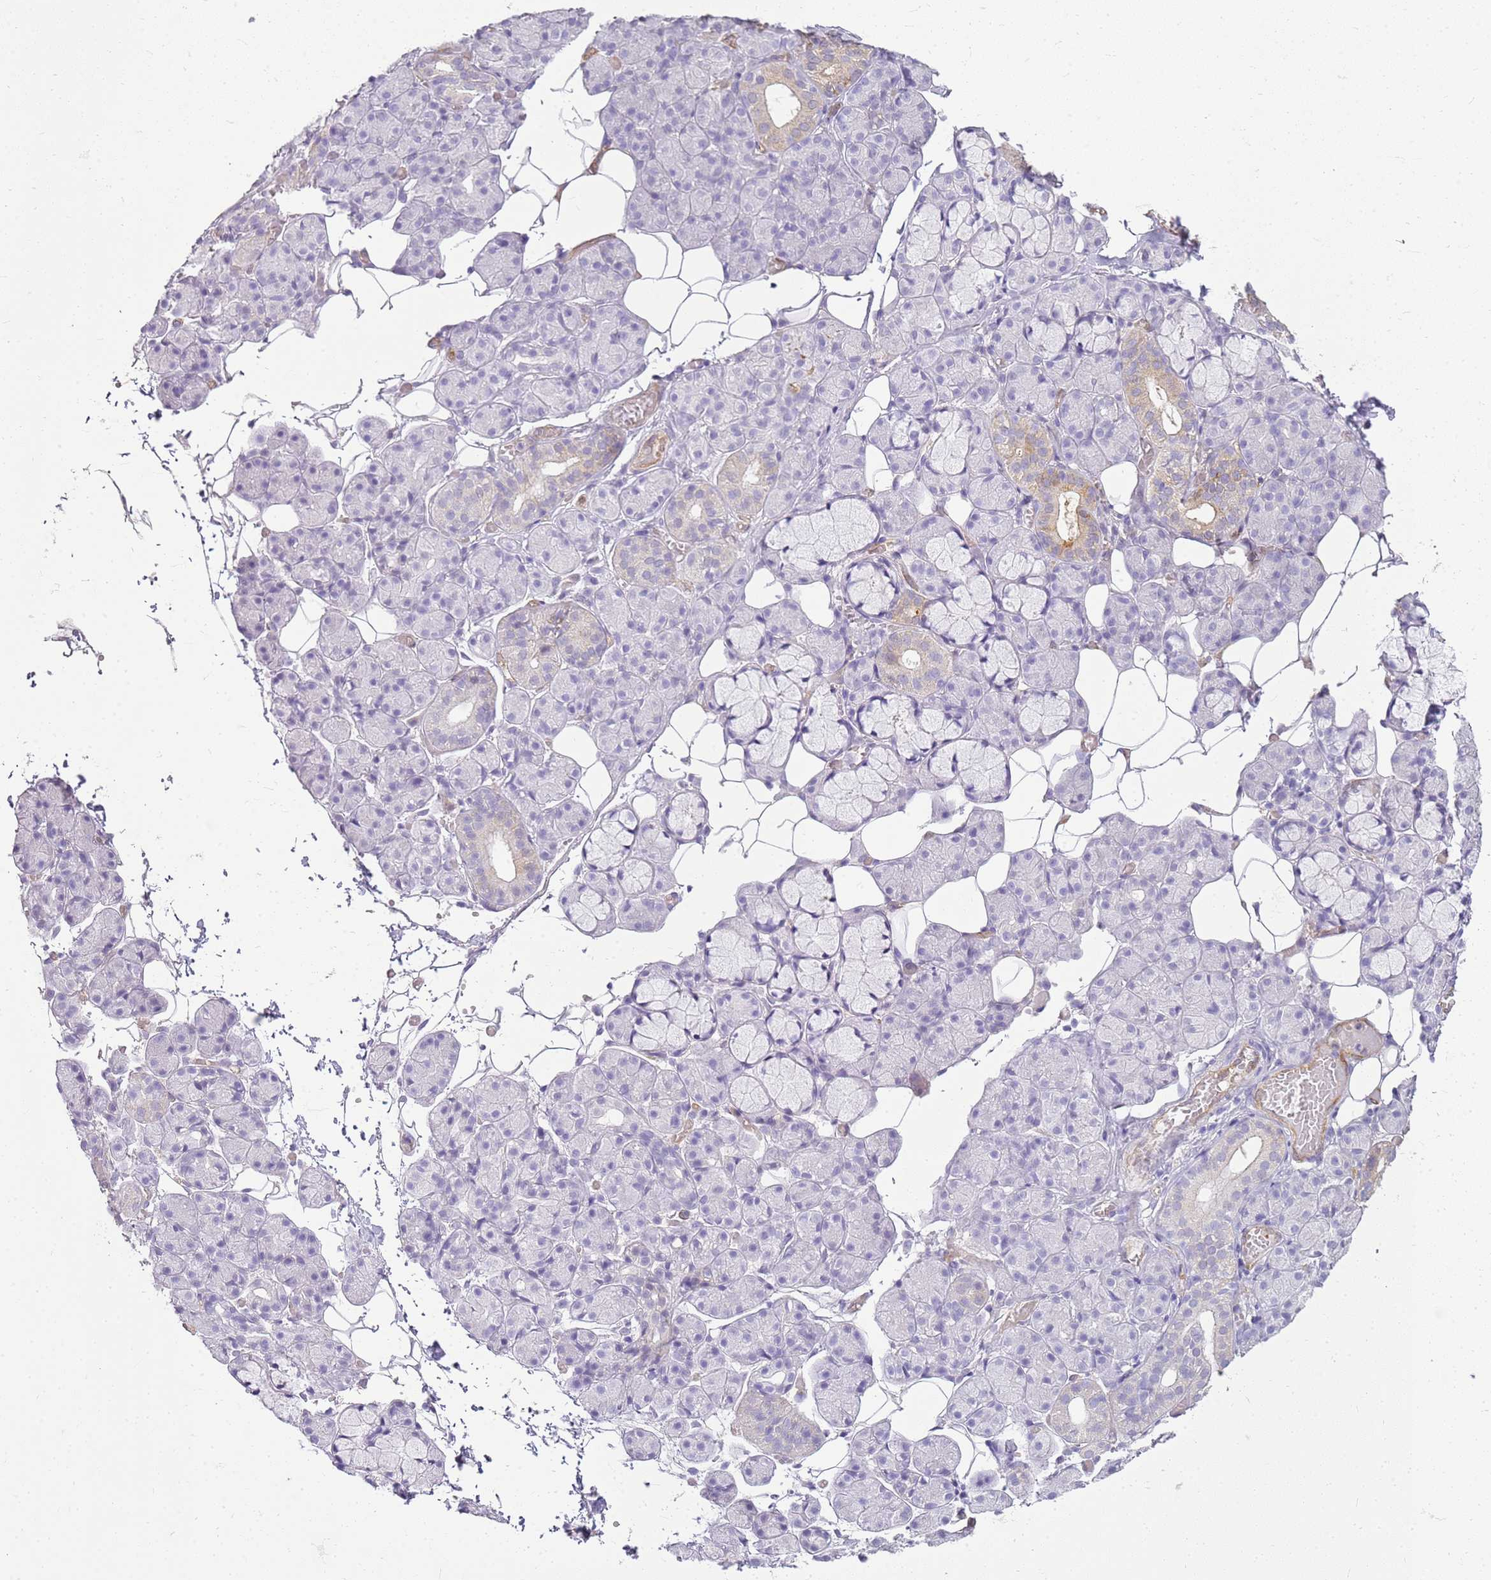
{"staining": {"intensity": "moderate", "quantity": "<25%", "location": "cytoplasmic/membranous"}, "tissue": "salivary gland", "cell_type": "Glandular cells", "image_type": "normal", "snomed": [{"axis": "morphology", "description": "Normal tissue, NOS"}, {"axis": "topography", "description": "Salivary gland"}], "caption": "An image showing moderate cytoplasmic/membranous expression in approximately <25% of glandular cells in unremarkable salivary gland, as visualized by brown immunohistochemical staining.", "gene": "SULT1E1", "patient": {"sex": "male", "age": 63}}